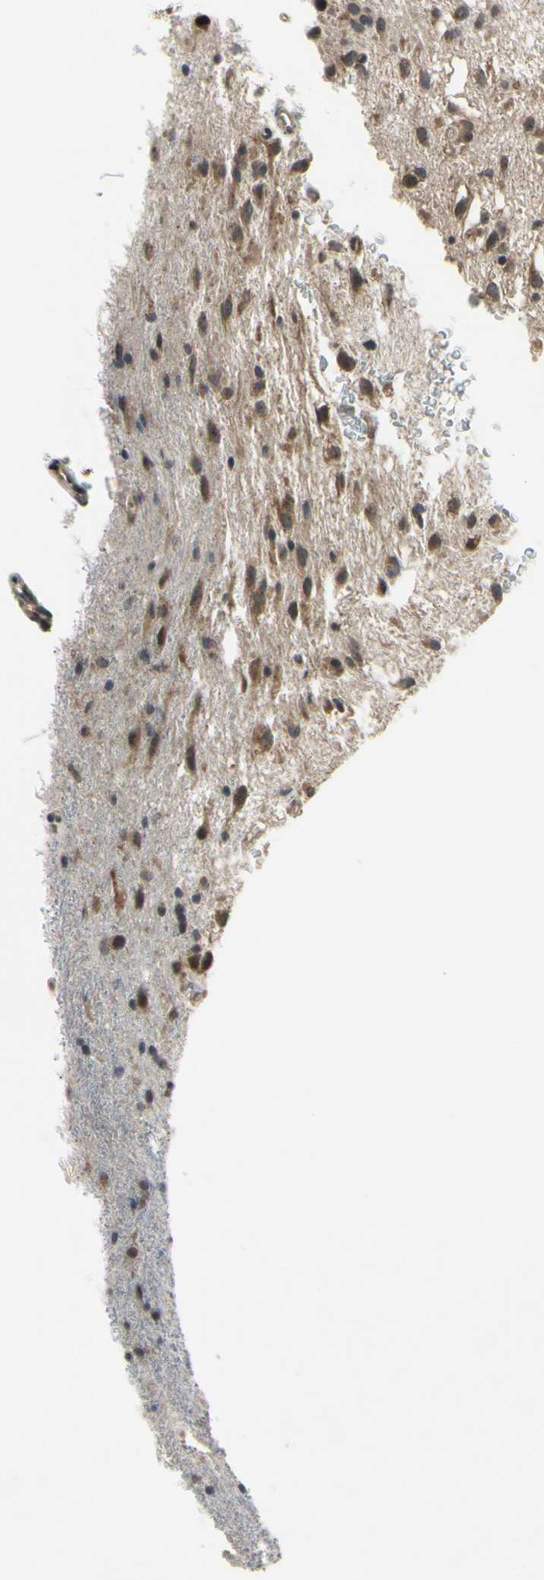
{"staining": {"intensity": "moderate", "quantity": ">75%", "location": "cytoplasmic/membranous,nuclear"}, "tissue": "glioma", "cell_type": "Tumor cells", "image_type": "cancer", "snomed": [{"axis": "morphology", "description": "Glioma, malignant, Low grade"}, {"axis": "topography", "description": "Brain"}], "caption": "A histopathology image of human glioma stained for a protein displays moderate cytoplasmic/membranous and nuclear brown staining in tumor cells.", "gene": "COMMD9", "patient": {"sex": "male", "age": 77}}